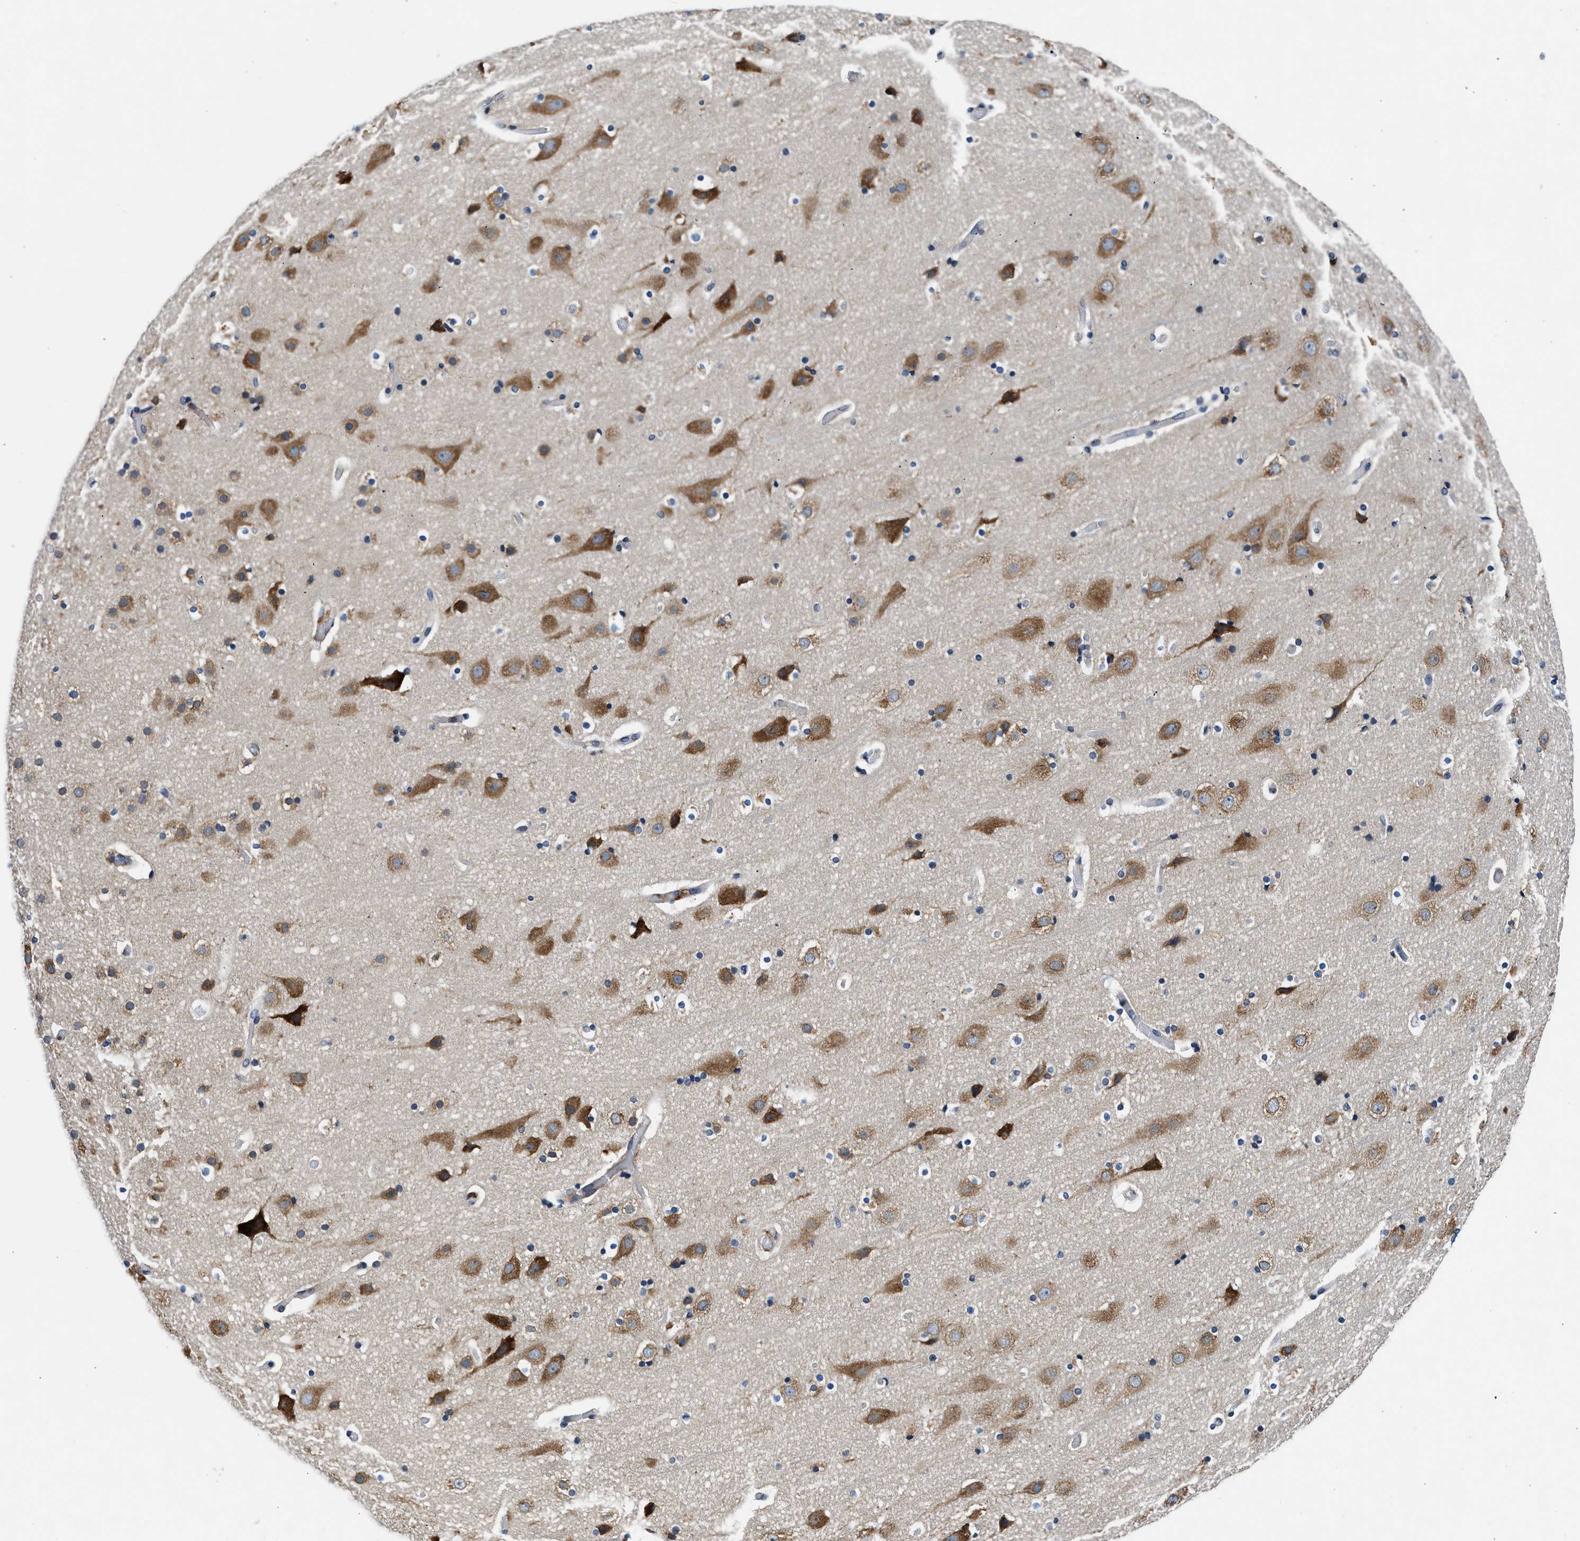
{"staining": {"intensity": "moderate", "quantity": ">75%", "location": "cytoplasmic/membranous"}, "tissue": "cerebral cortex", "cell_type": "Endothelial cells", "image_type": "normal", "snomed": [{"axis": "morphology", "description": "Normal tissue, NOS"}, {"axis": "topography", "description": "Cerebral cortex"}], "caption": "Moderate cytoplasmic/membranous staining is seen in about >75% of endothelial cells in normal cerebral cortex.", "gene": "PA2G4", "patient": {"sex": "male", "age": 57}}